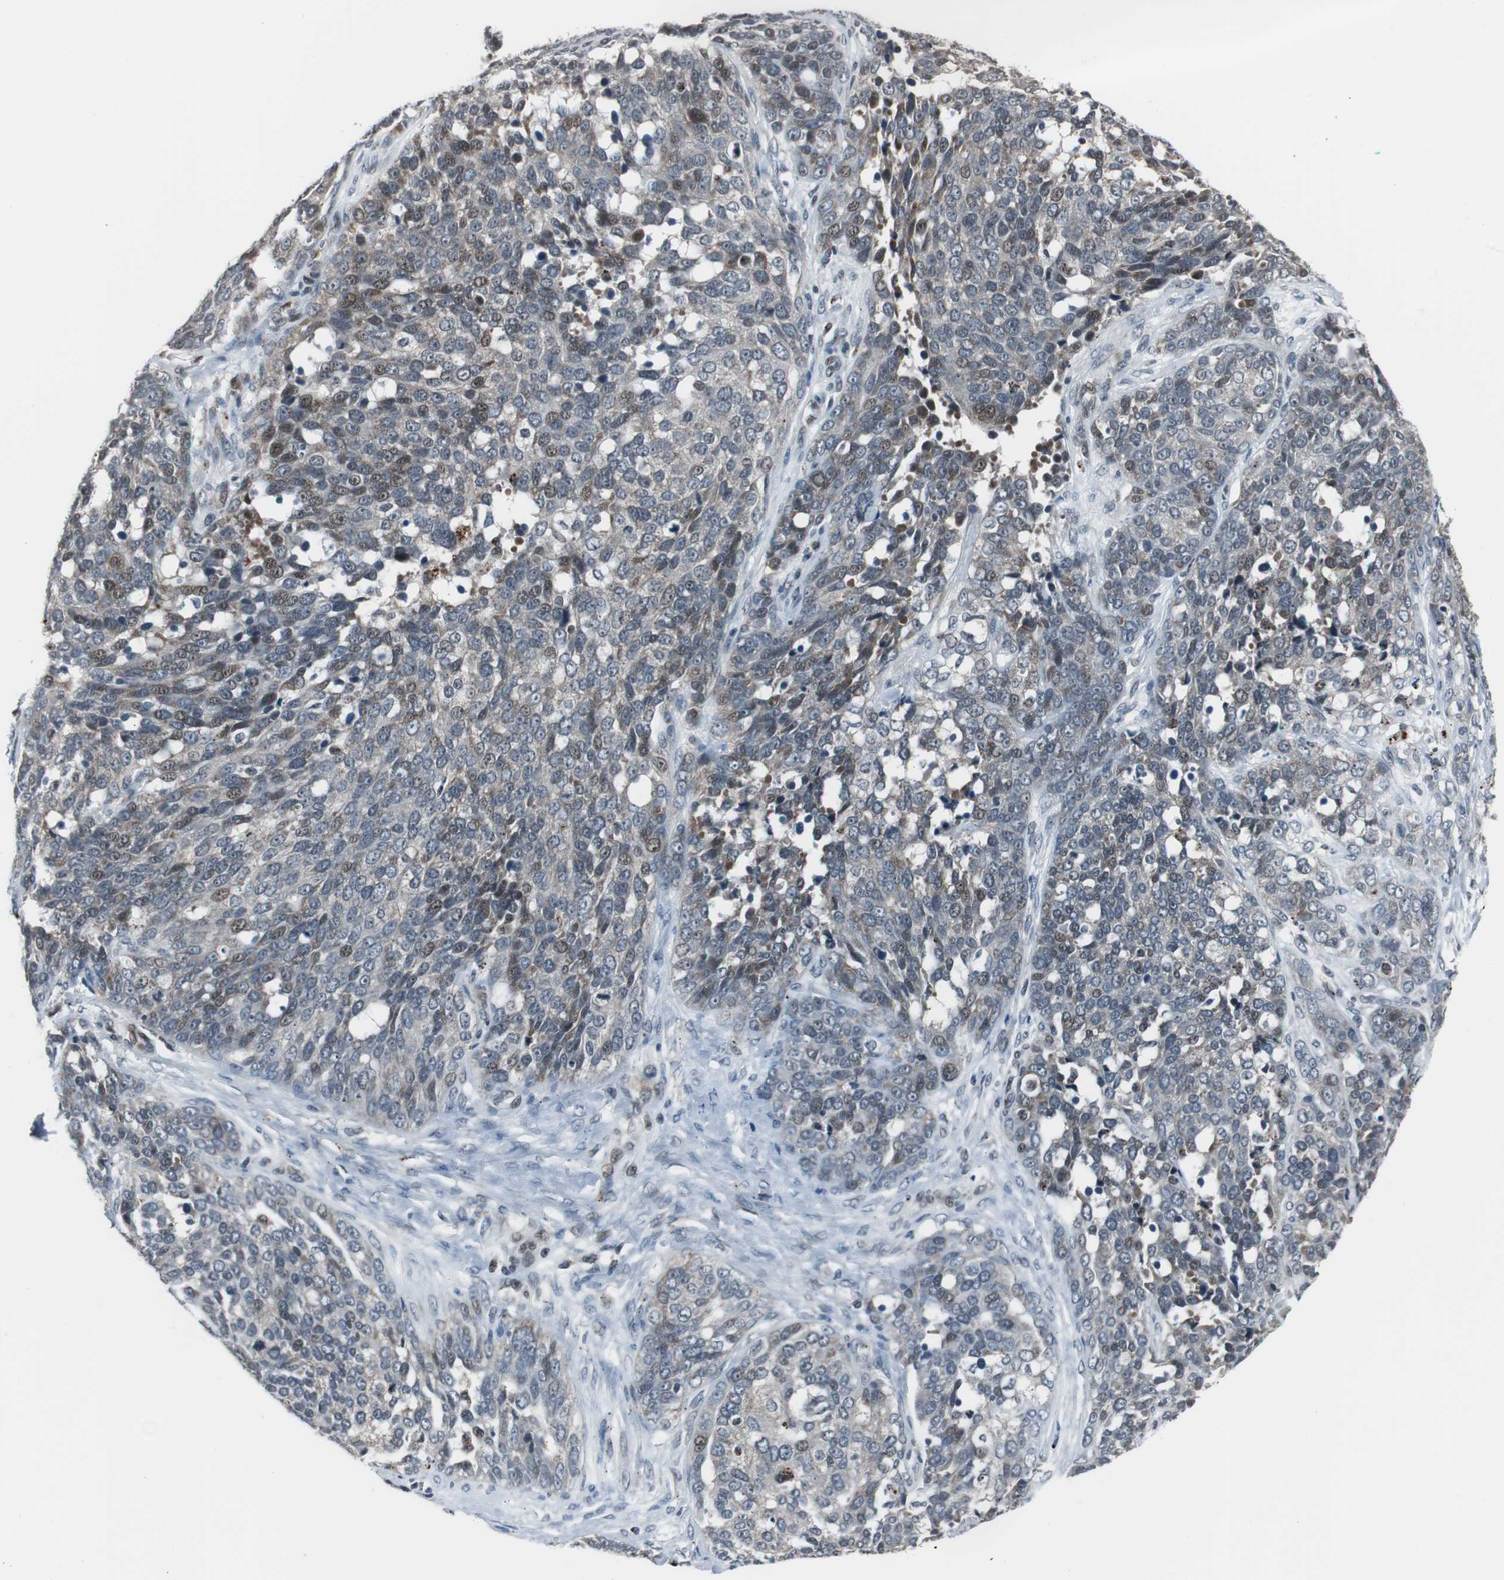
{"staining": {"intensity": "moderate", "quantity": "<25%", "location": "cytoplasmic/membranous,nuclear"}, "tissue": "ovarian cancer", "cell_type": "Tumor cells", "image_type": "cancer", "snomed": [{"axis": "morphology", "description": "Cystadenocarcinoma, serous, NOS"}, {"axis": "topography", "description": "Ovary"}], "caption": "Immunohistochemical staining of human serous cystadenocarcinoma (ovarian) reveals moderate cytoplasmic/membranous and nuclear protein positivity in about <25% of tumor cells.", "gene": "BOLA1", "patient": {"sex": "female", "age": 44}}